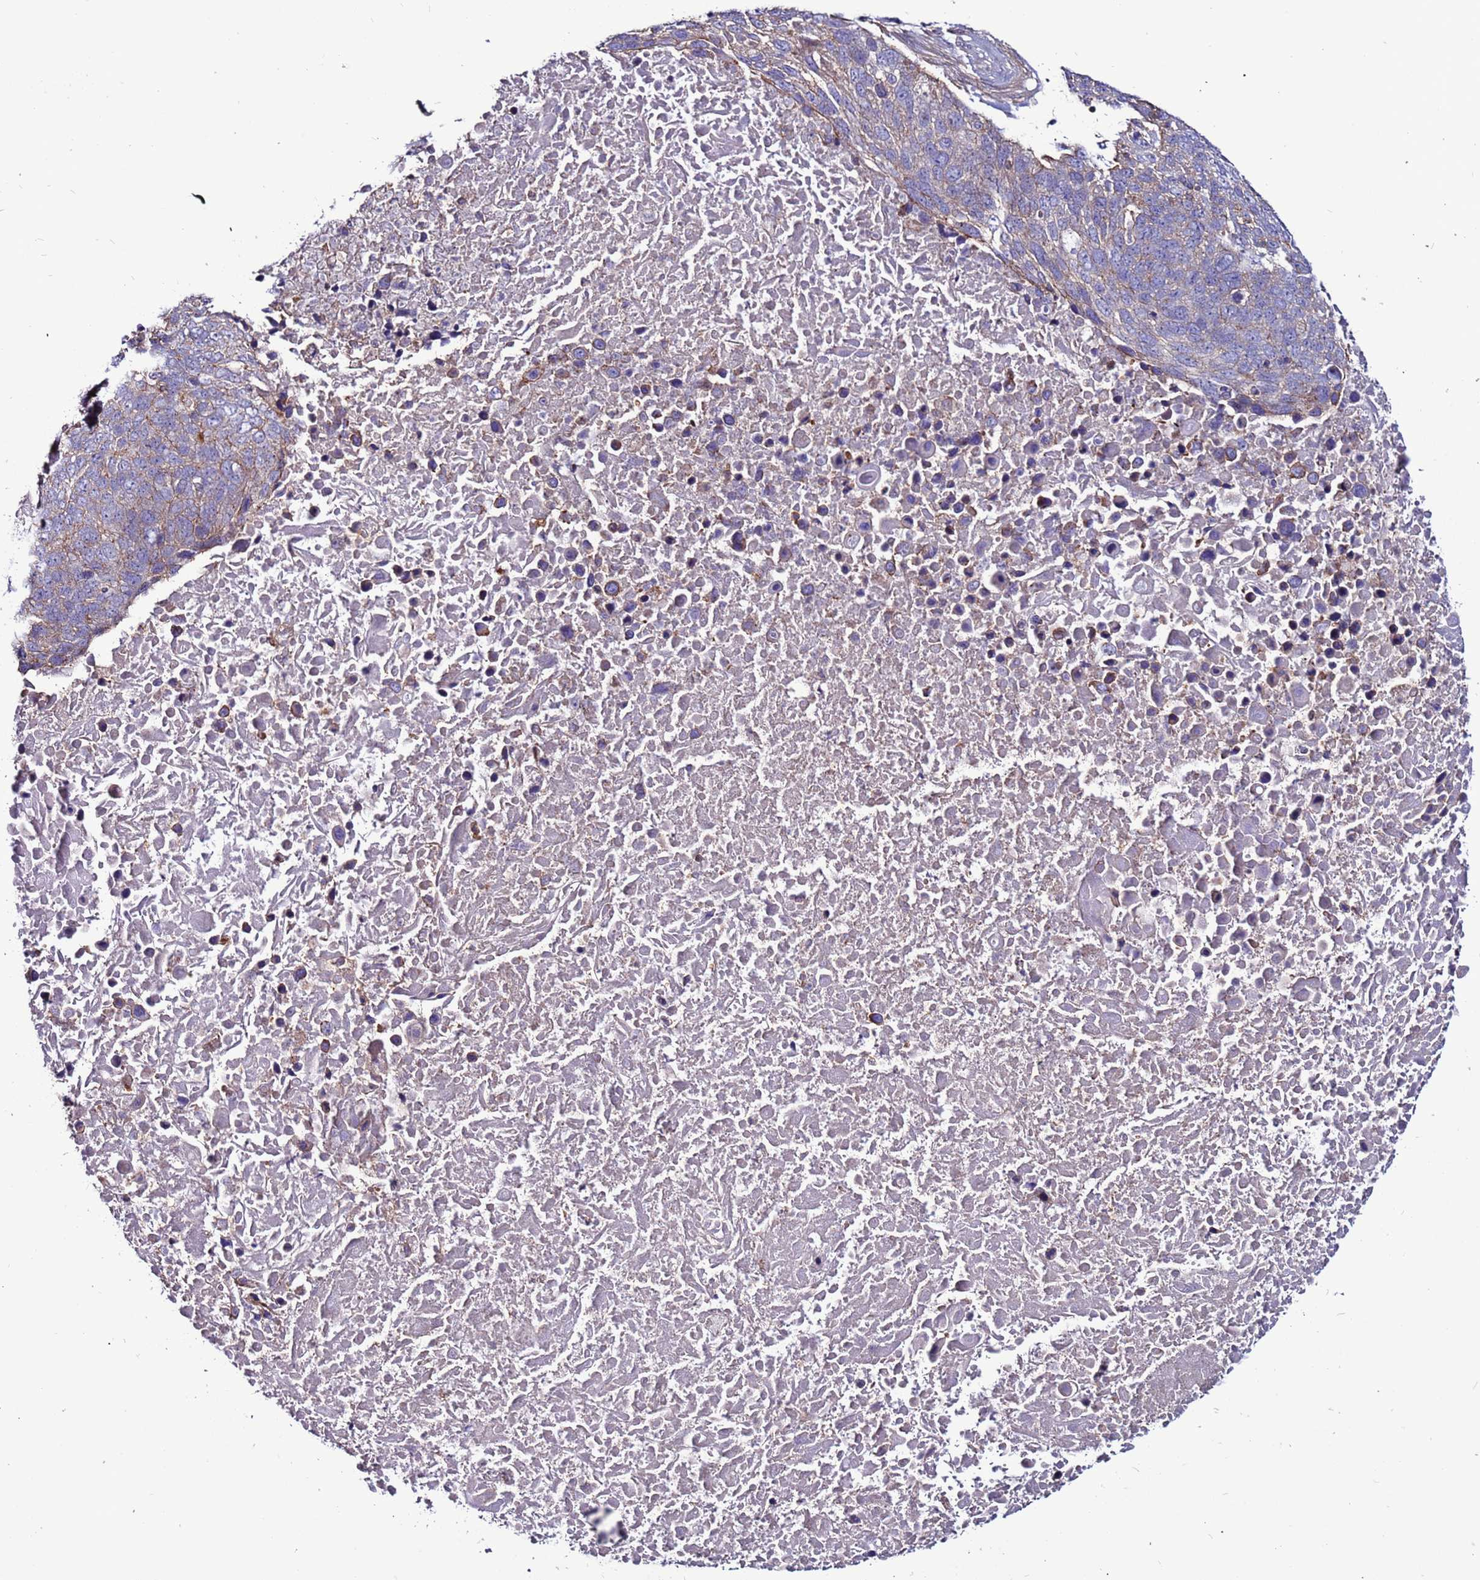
{"staining": {"intensity": "weak", "quantity": "25%-75%", "location": "cytoplasmic/membranous"}, "tissue": "lung cancer", "cell_type": "Tumor cells", "image_type": "cancer", "snomed": [{"axis": "morphology", "description": "Normal tissue, NOS"}, {"axis": "morphology", "description": "Squamous cell carcinoma, NOS"}, {"axis": "topography", "description": "Lymph node"}, {"axis": "topography", "description": "Lung"}], "caption": "Lung squamous cell carcinoma stained with a protein marker demonstrates weak staining in tumor cells.", "gene": "NRN1L", "patient": {"sex": "male", "age": 66}}